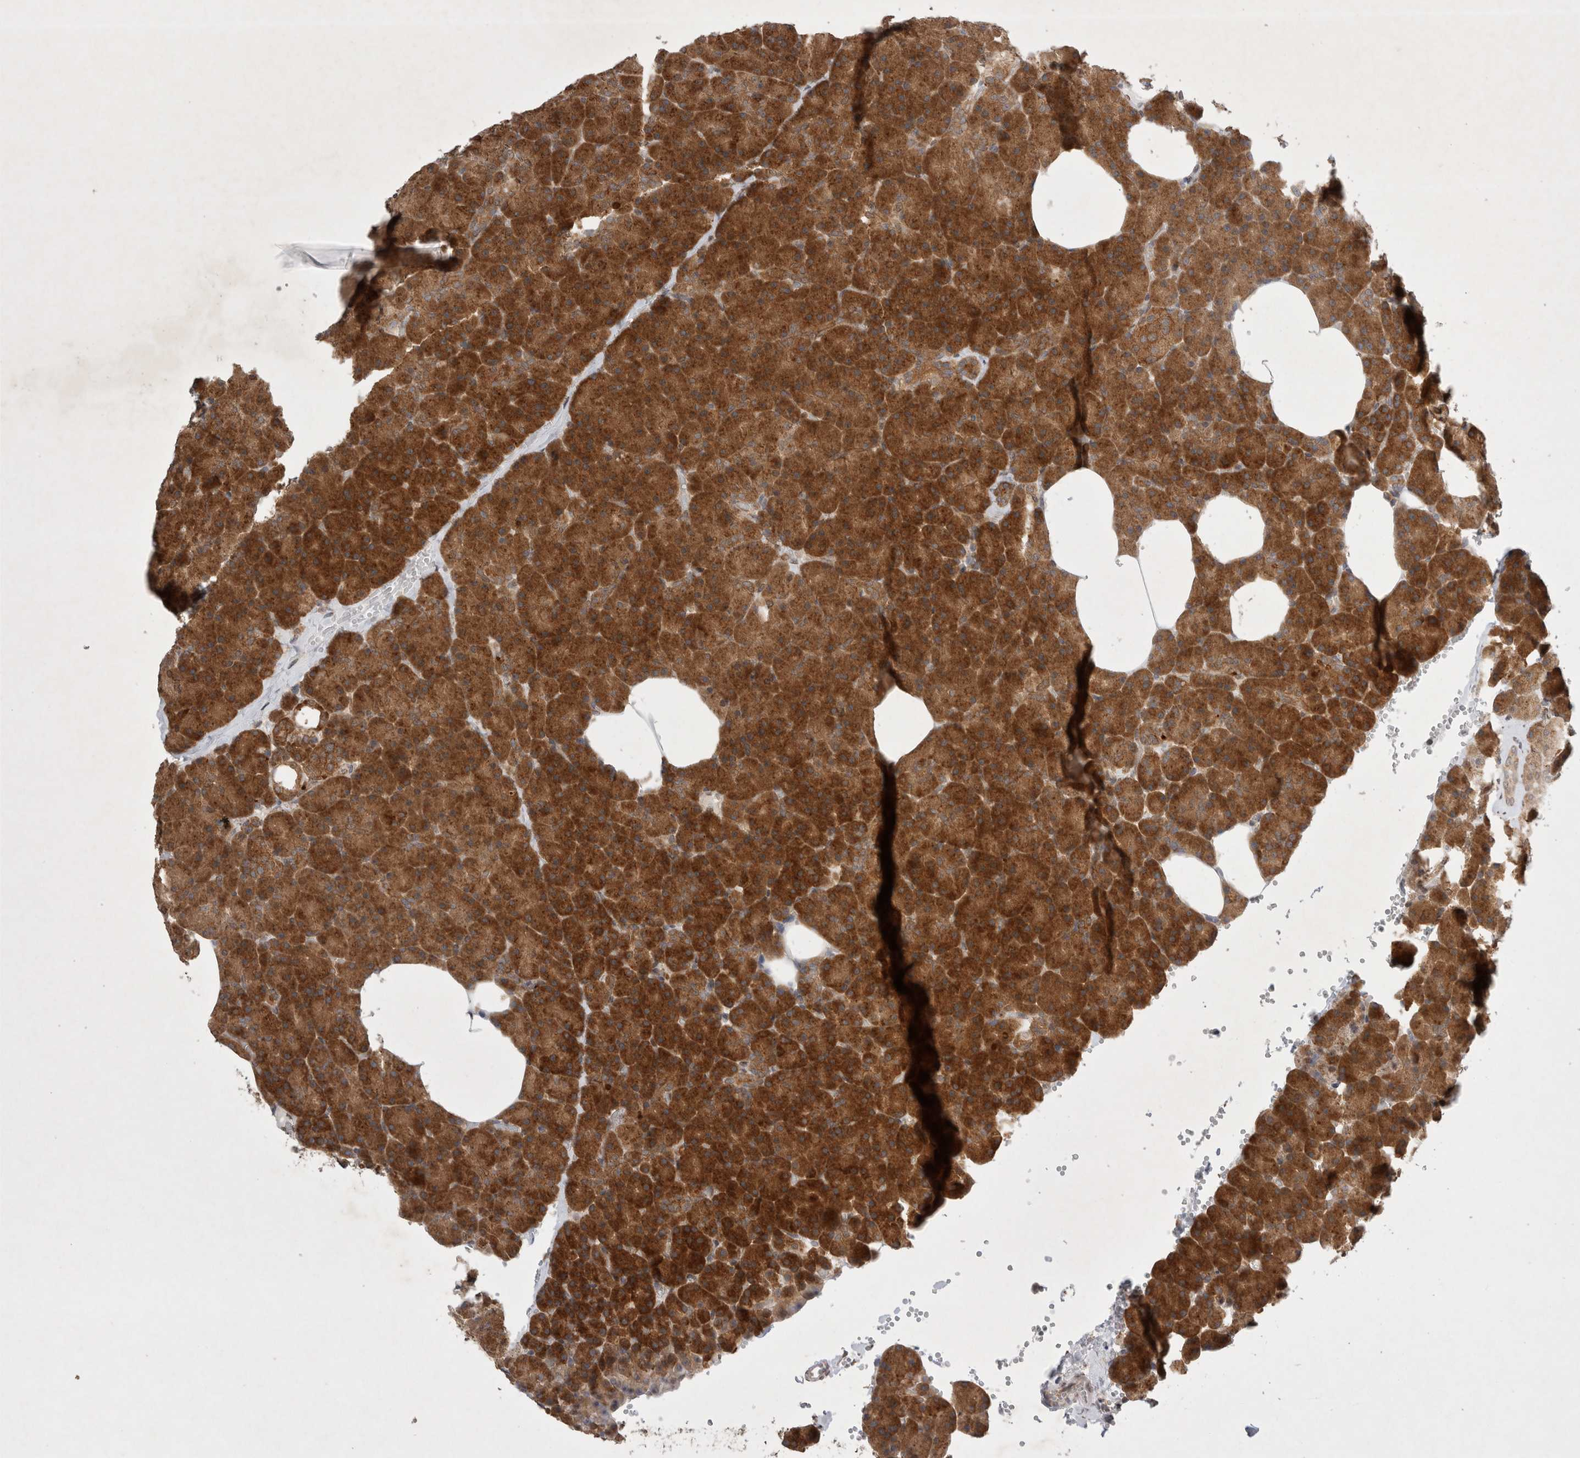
{"staining": {"intensity": "strong", "quantity": ">75%", "location": "cytoplasmic/membranous"}, "tissue": "pancreas", "cell_type": "Exocrine glandular cells", "image_type": "normal", "snomed": [{"axis": "morphology", "description": "Normal tissue, NOS"}, {"axis": "morphology", "description": "Carcinoid, malignant, NOS"}, {"axis": "topography", "description": "Pancreas"}], "caption": "A brown stain labels strong cytoplasmic/membranous positivity of a protein in exocrine glandular cells of unremarkable human pancreas. (Brightfield microscopy of DAB IHC at high magnification).", "gene": "WIPF2", "patient": {"sex": "female", "age": 35}}